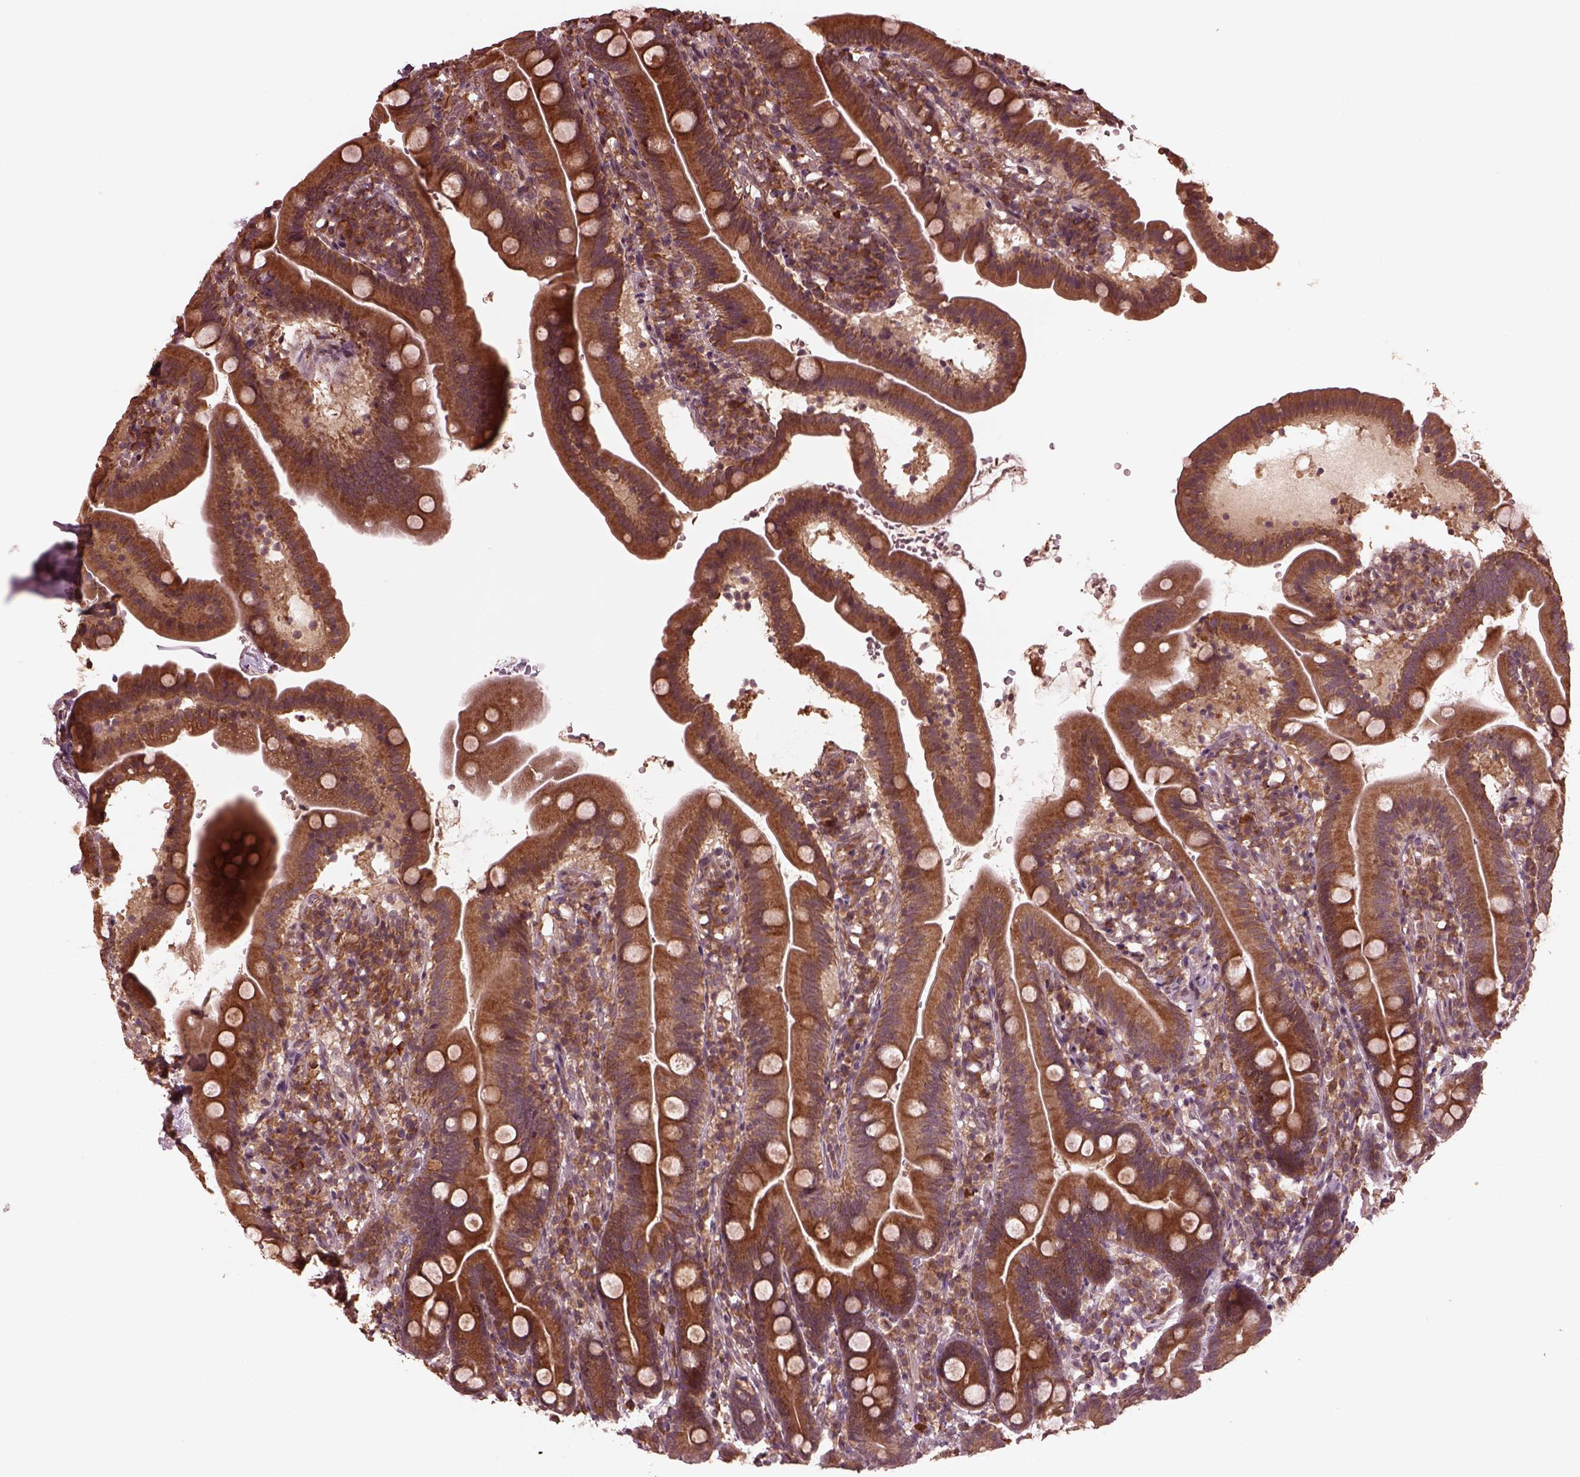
{"staining": {"intensity": "moderate", "quantity": ">75%", "location": "cytoplasmic/membranous"}, "tissue": "duodenum", "cell_type": "Glandular cells", "image_type": "normal", "snomed": [{"axis": "morphology", "description": "Normal tissue, NOS"}, {"axis": "topography", "description": "Duodenum"}], "caption": "This image reveals immunohistochemistry staining of benign duodenum, with medium moderate cytoplasmic/membranous expression in approximately >75% of glandular cells.", "gene": "ZNF292", "patient": {"sex": "female", "age": 67}}